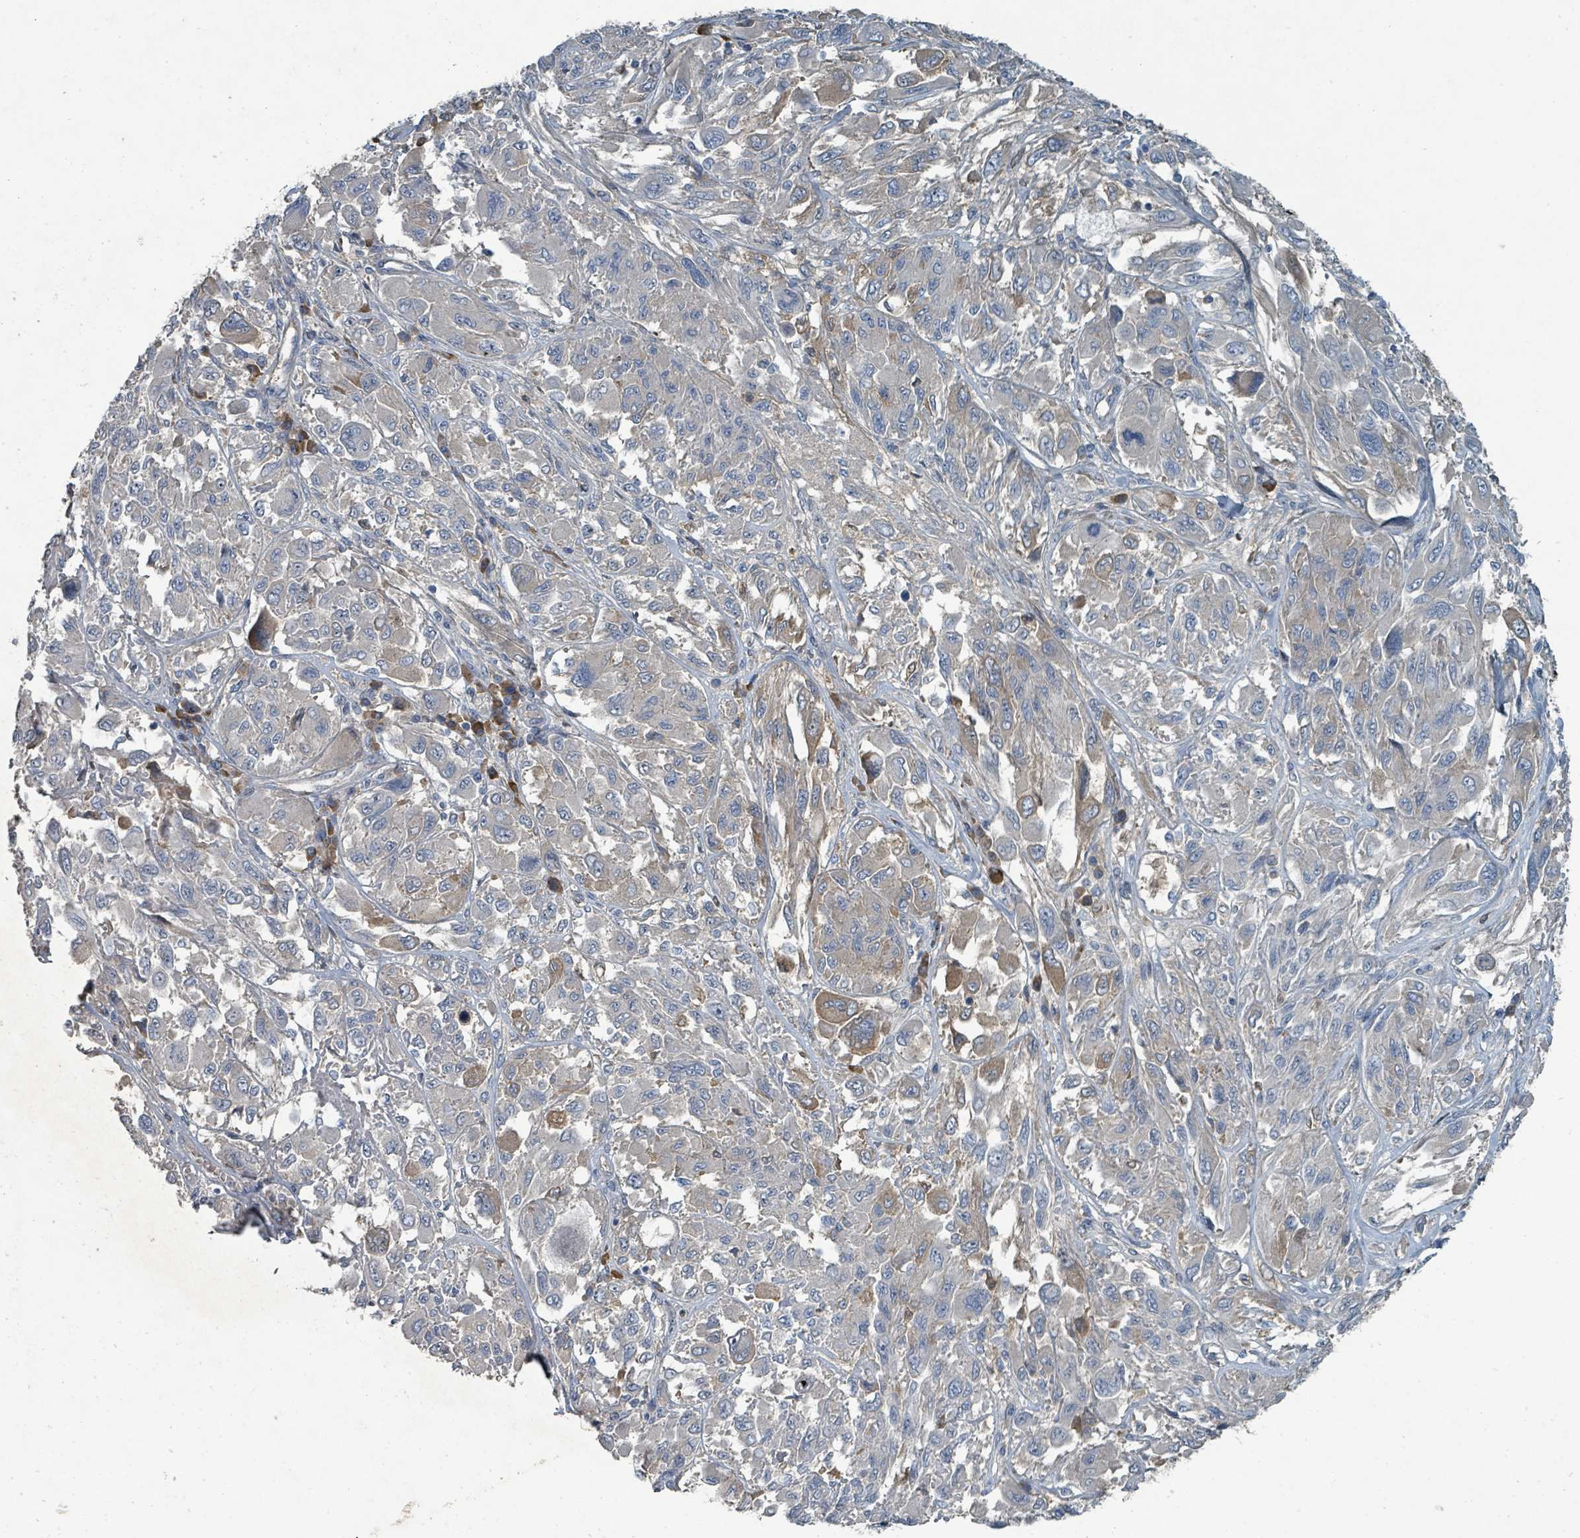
{"staining": {"intensity": "moderate", "quantity": "<25%", "location": "cytoplasmic/membranous"}, "tissue": "melanoma", "cell_type": "Tumor cells", "image_type": "cancer", "snomed": [{"axis": "morphology", "description": "Malignant melanoma, NOS"}, {"axis": "topography", "description": "Skin"}], "caption": "Moderate cytoplasmic/membranous expression for a protein is seen in approximately <25% of tumor cells of malignant melanoma using immunohistochemistry.", "gene": "SLC44A5", "patient": {"sex": "female", "age": 91}}